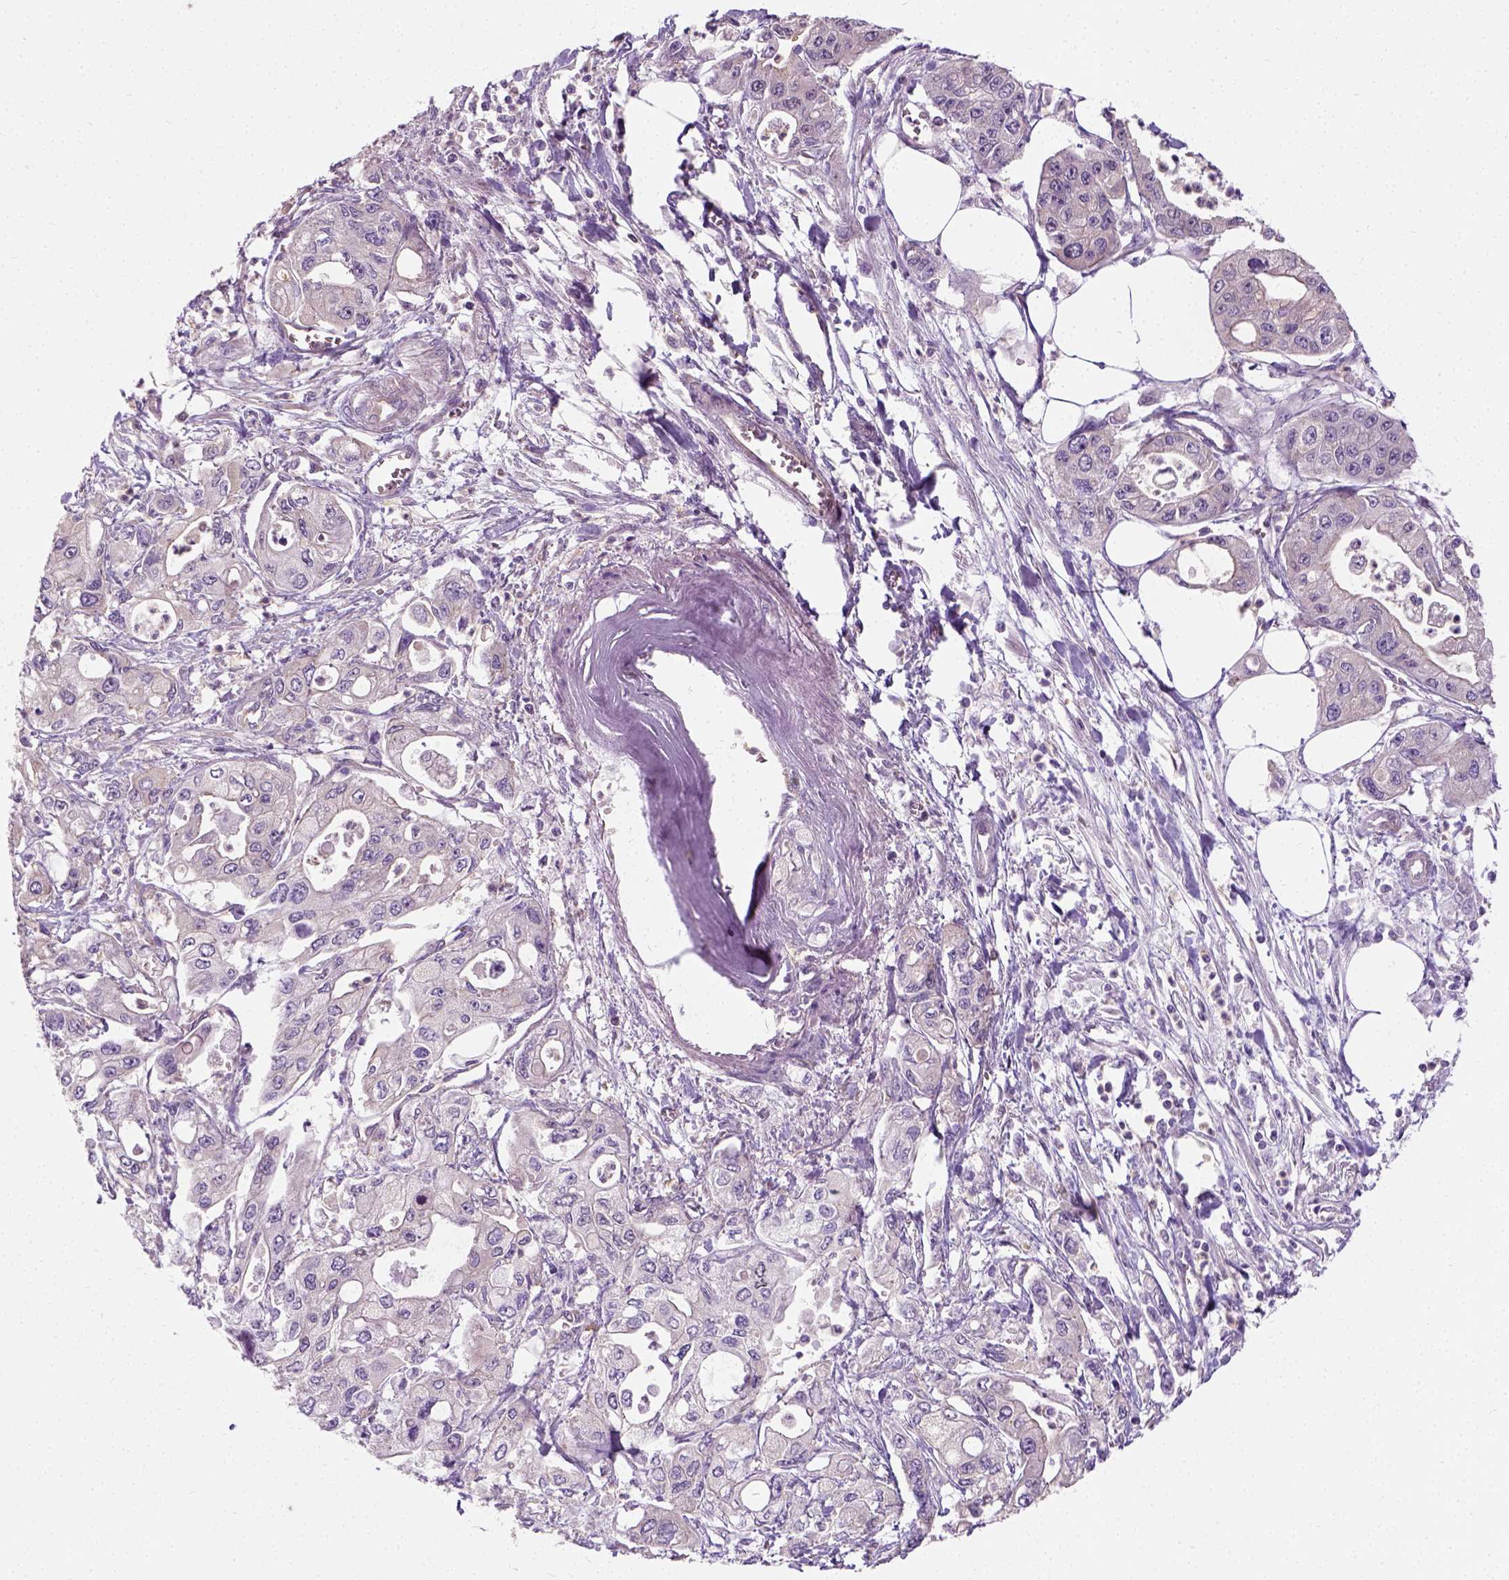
{"staining": {"intensity": "weak", "quantity": "25%-75%", "location": "cytoplasmic/membranous,nuclear"}, "tissue": "pancreatic cancer", "cell_type": "Tumor cells", "image_type": "cancer", "snomed": [{"axis": "morphology", "description": "Adenocarcinoma, NOS"}, {"axis": "topography", "description": "Pancreas"}], "caption": "Protein expression analysis of human pancreatic adenocarcinoma reveals weak cytoplasmic/membranous and nuclear staining in about 25%-75% of tumor cells.", "gene": "CRACR2A", "patient": {"sex": "male", "age": 70}}